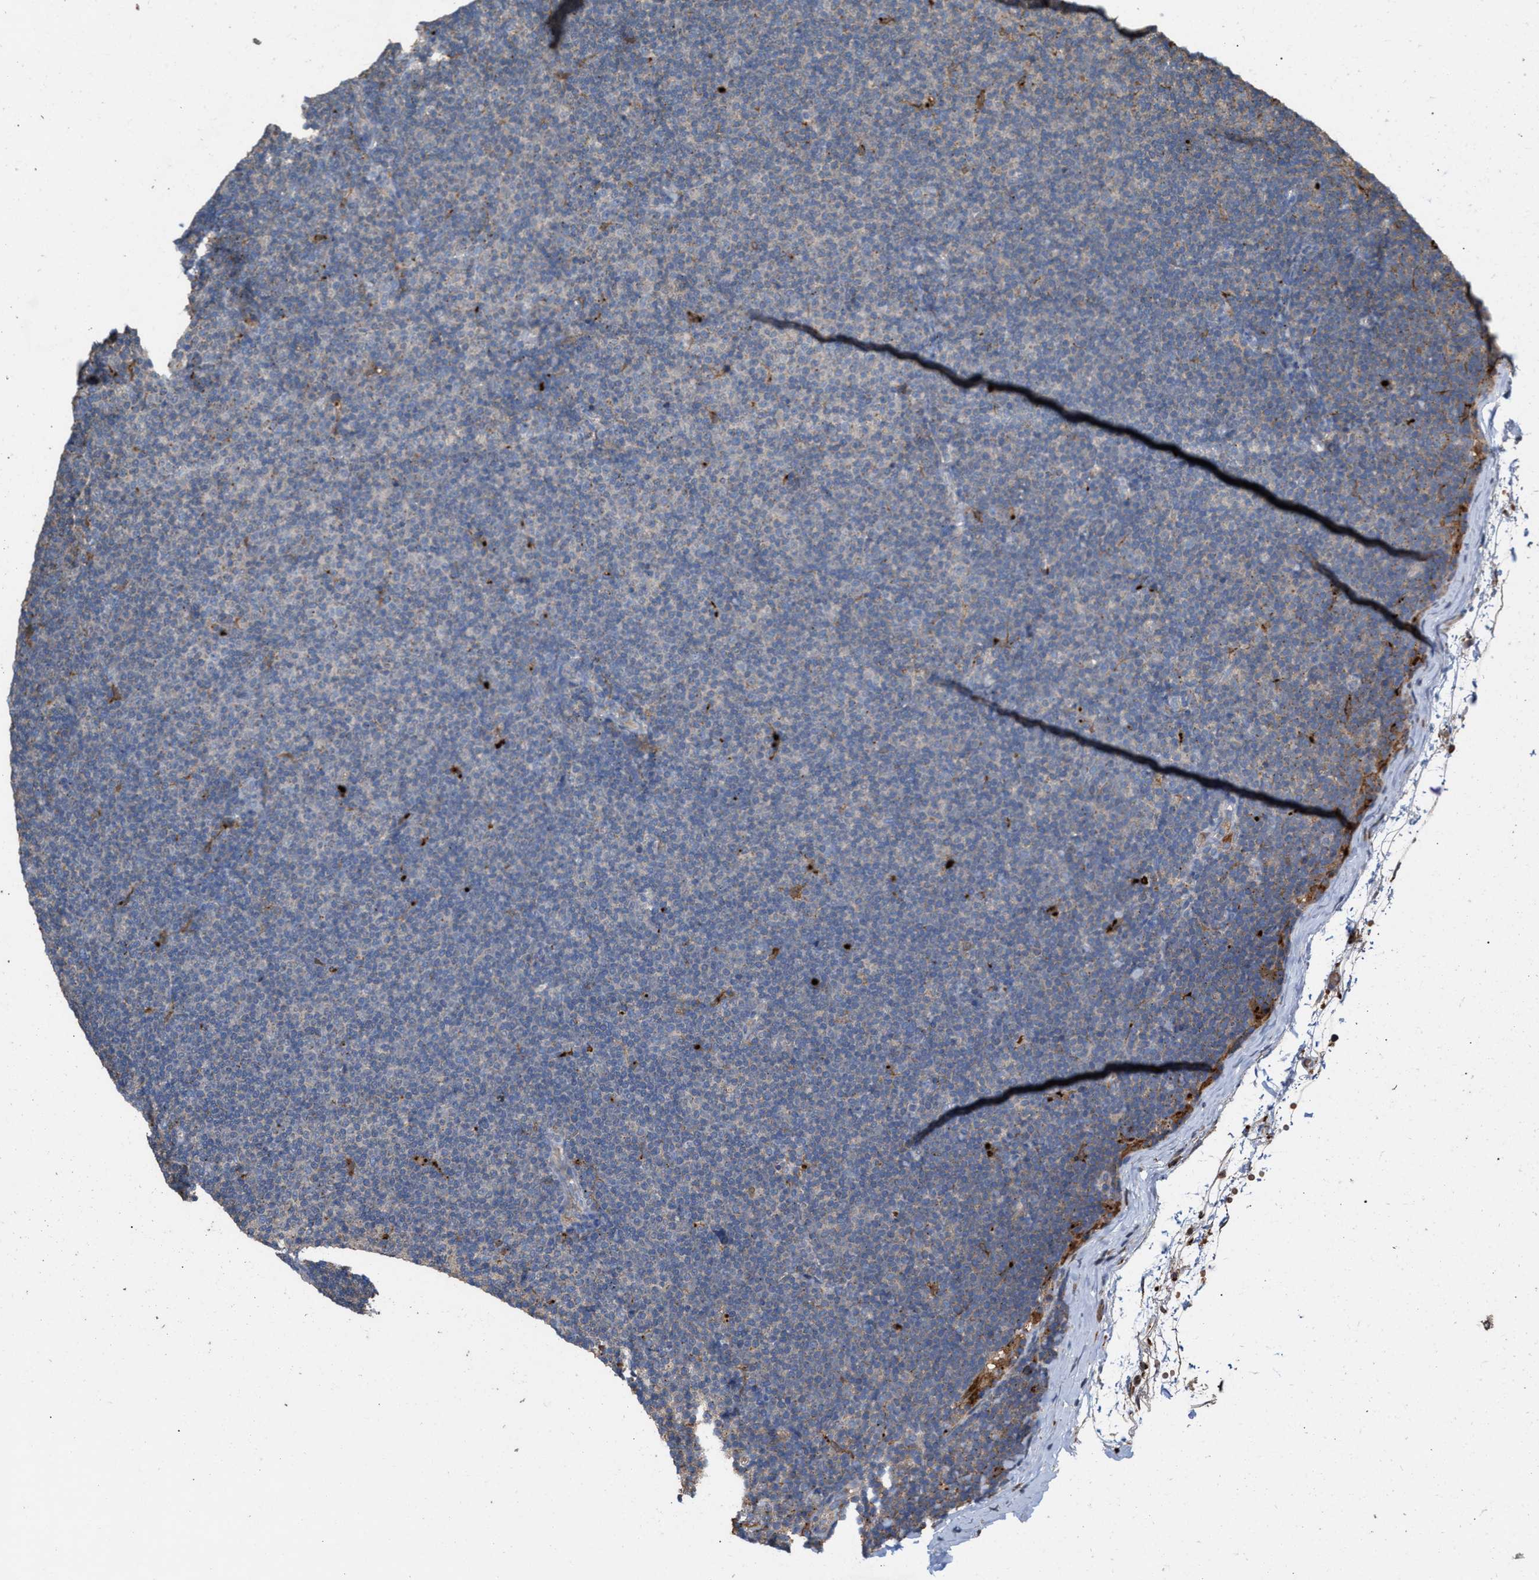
{"staining": {"intensity": "negative", "quantity": "none", "location": "none"}, "tissue": "lymphoma", "cell_type": "Tumor cells", "image_type": "cancer", "snomed": [{"axis": "morphology", "description": "Malignant lymphoma, non-Hodgkin's type, Low grade"}, {"axis": "topography", "description": "Lymph node"}], "caption": "Tumor cells show no significant expression in low-grade malignant lymphoma, non-Hodgkin's type. (DAB (3,3'-diaminobenzidine) IHC with hematoxylin counter stain).", "gene": "ELMO3", "patient": {"sex": "female", "age": 53}}